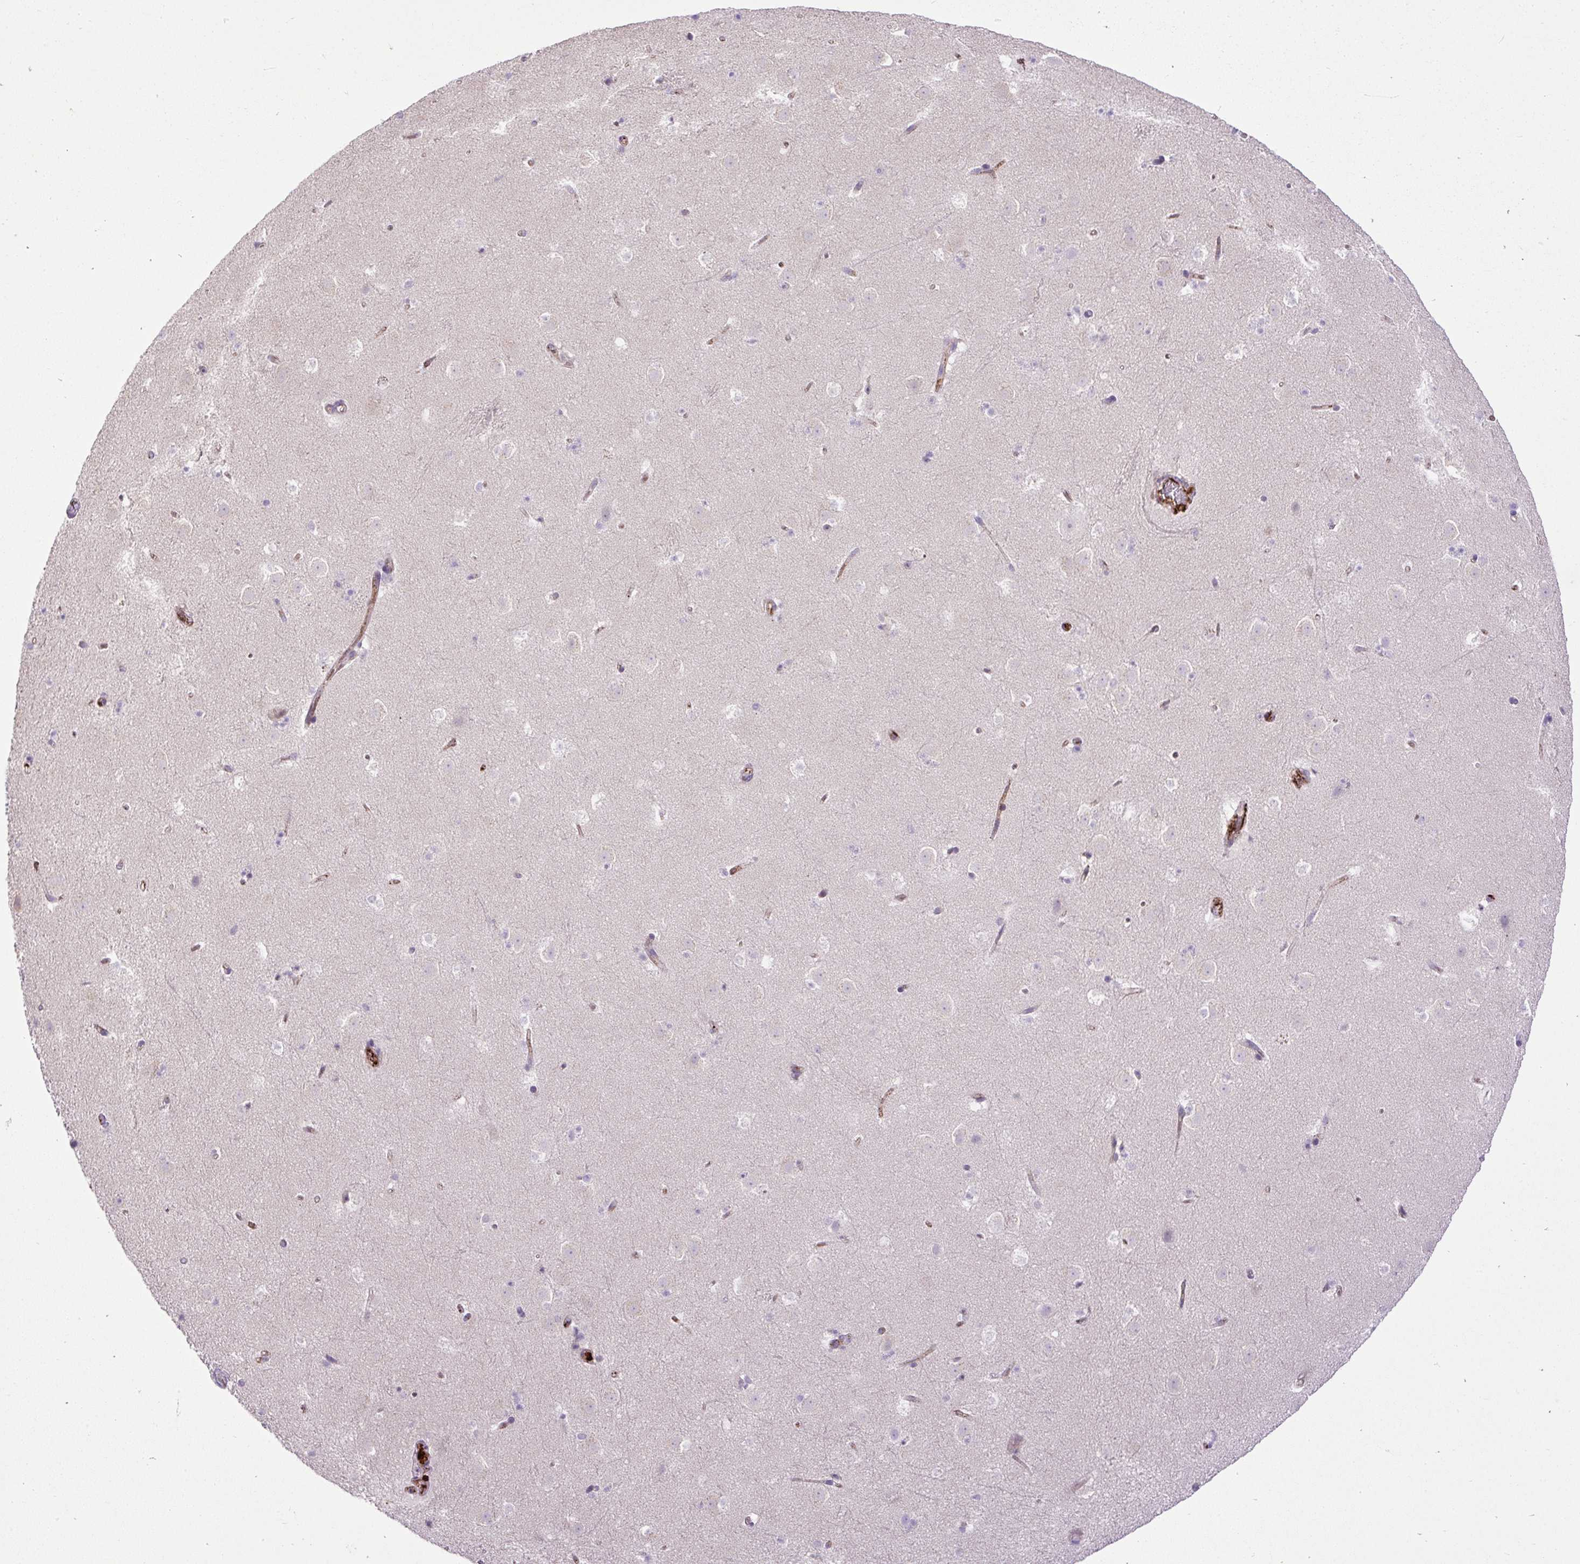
{"staining": {"intensity": "negative", "quantity": "none", "location": "none"}, "tissue": "caudate", "cell_type": "Glial cells", "image_type": "normal", "snomed": [{"axis": "morphology", "description": "Normal tissue, NOS"}, {"axis": "topography", "description": "Lateral ventricle wall"}], "caption": "Image shows no significant protein positivity in glial cells of normal caudate.", "gene": "LEFTY1", "patient": {"sex": "male", "age": 37}}